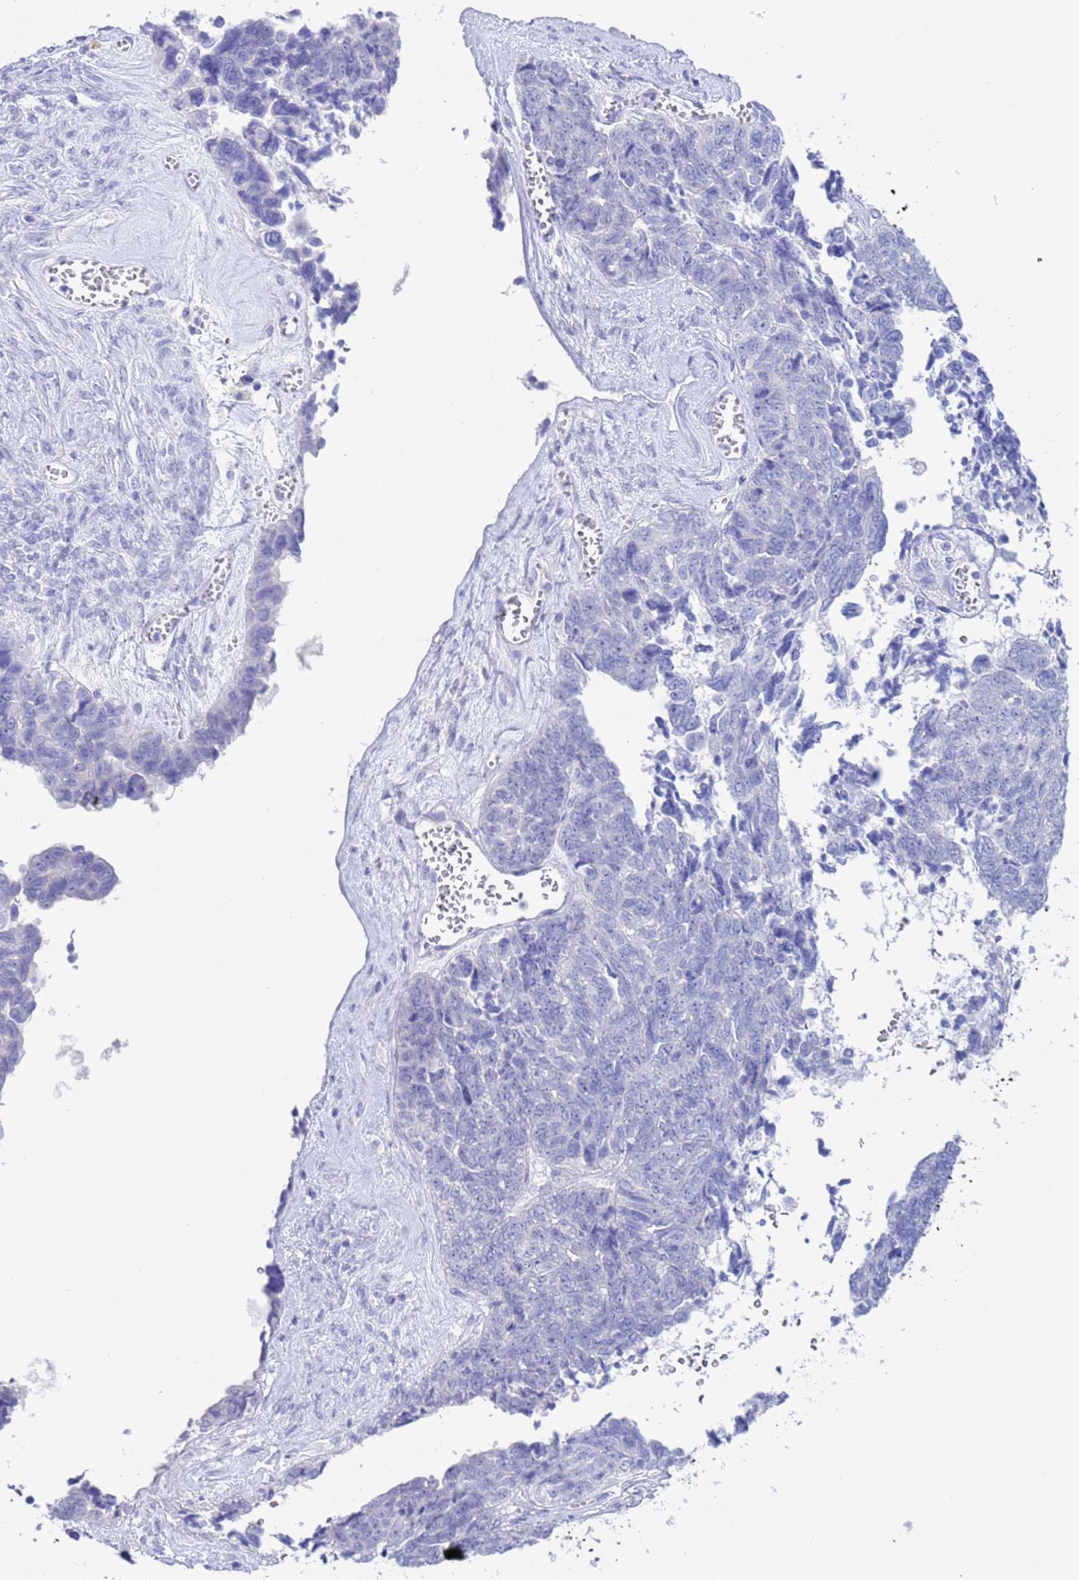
{"staining": {"intensity": "negative", "quantity": "none", "location": "none"}, "tissue": "ovarian cancer", "cell_type": "Tumor cells", "image_type": "cancer", "snomed": [{"axis": "morphology", "description": "Cystadenocarcinoma, serous, NOS"}, {"axis": "topography", "description": "Ovary"}], "caption": "Tumor cells are negative for protein expression in human ovarian cancer.", "gene": "GSTM1", "patient": {"sex": "female", "age": 79}}